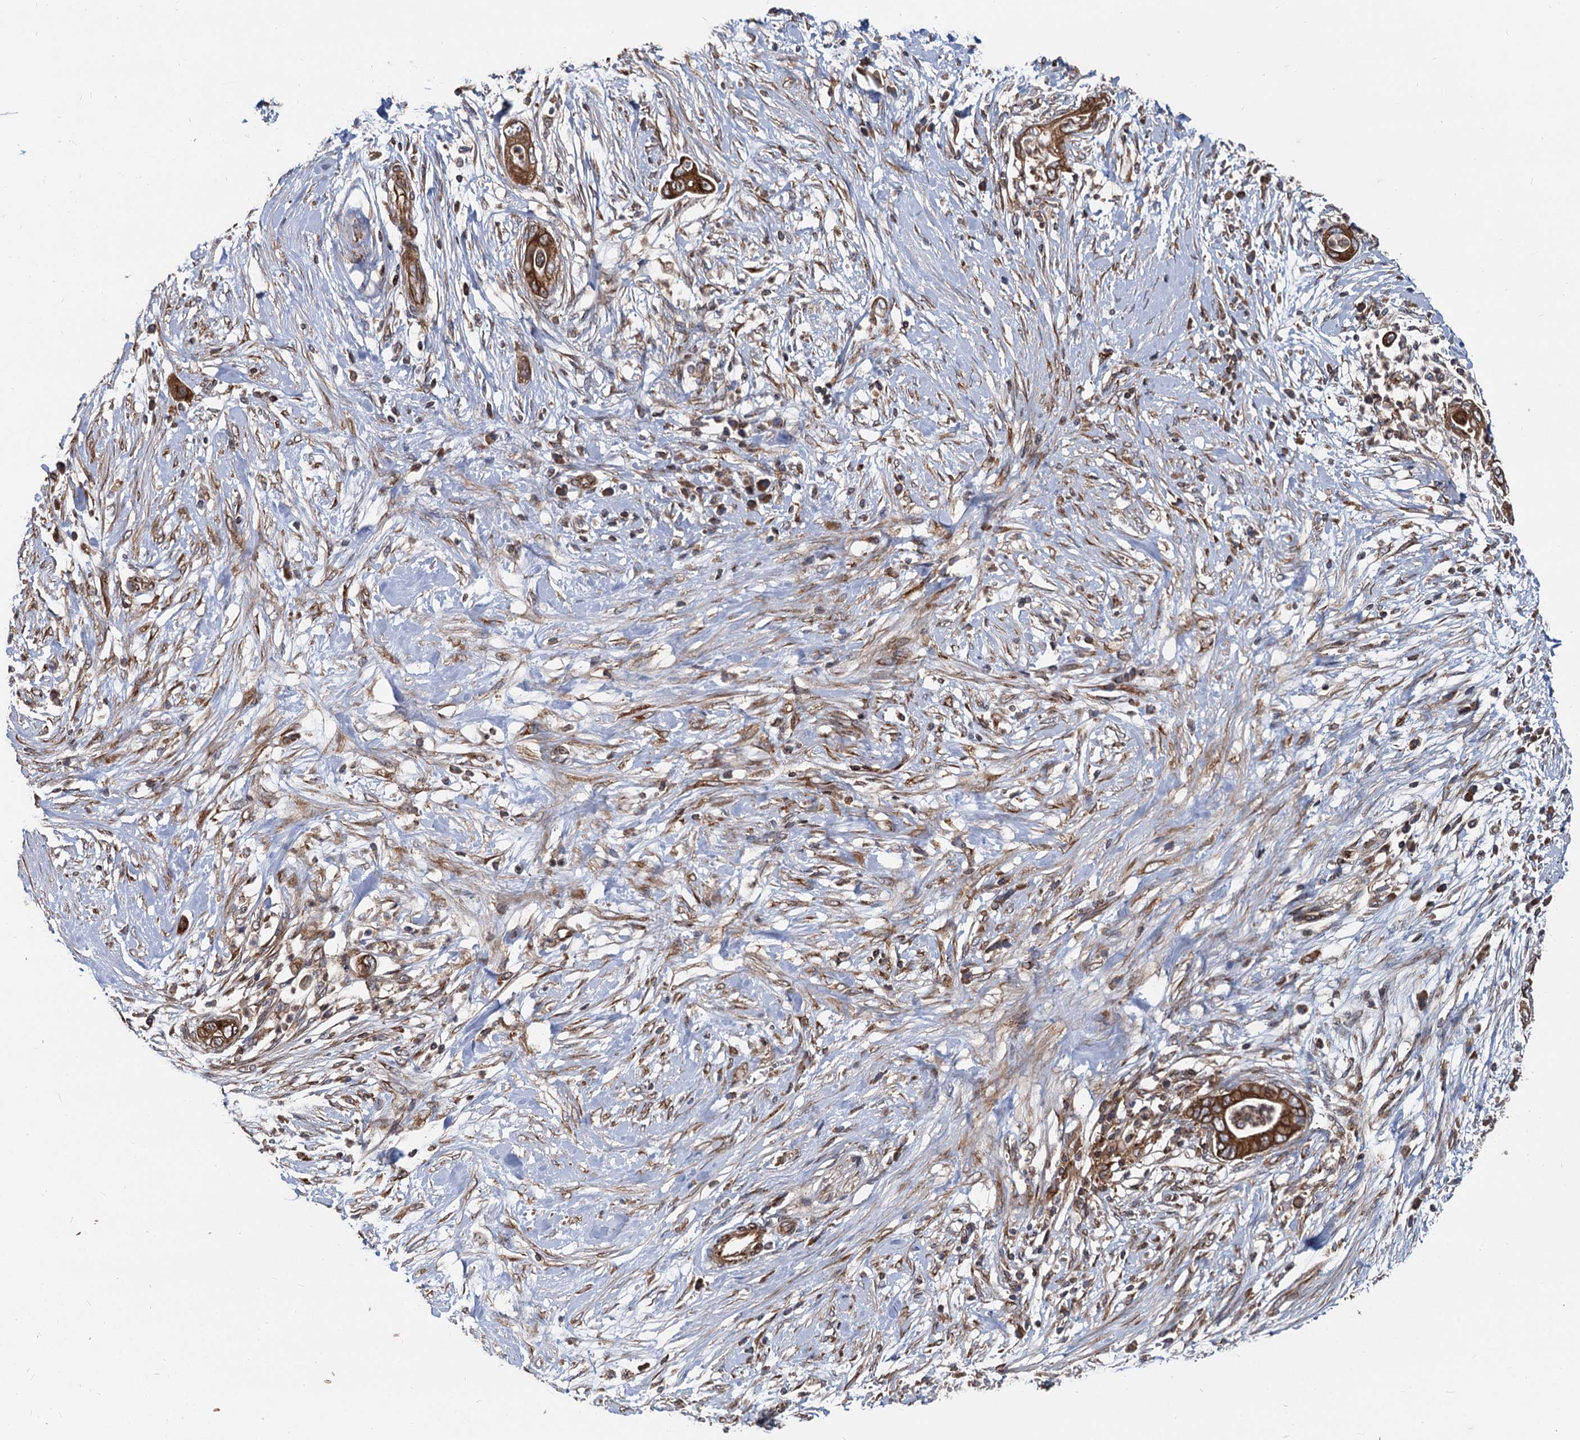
{"staining": {"intensity": "strong", "quantity": ">75%", "location": "cytoplasmic/membranous"}, "tissue": "pancreatic cancer", "cell_type": "Tumor cells", "image_type": "cancer", "snomed": [{"axis": "morphology", "description": "Adenocarcinoma, NOS"}, {"axis": "topography", "description": "Pancreas"}], "caption": "An image showing strong cytoplasmic/membranous staining in about >75% of tumor cells in pancreatic adenocarcinoma, as visualized by brown immunohistochemical staining.", "gene": "STIM1", "patient": {"sex": "male", "age": 75}}